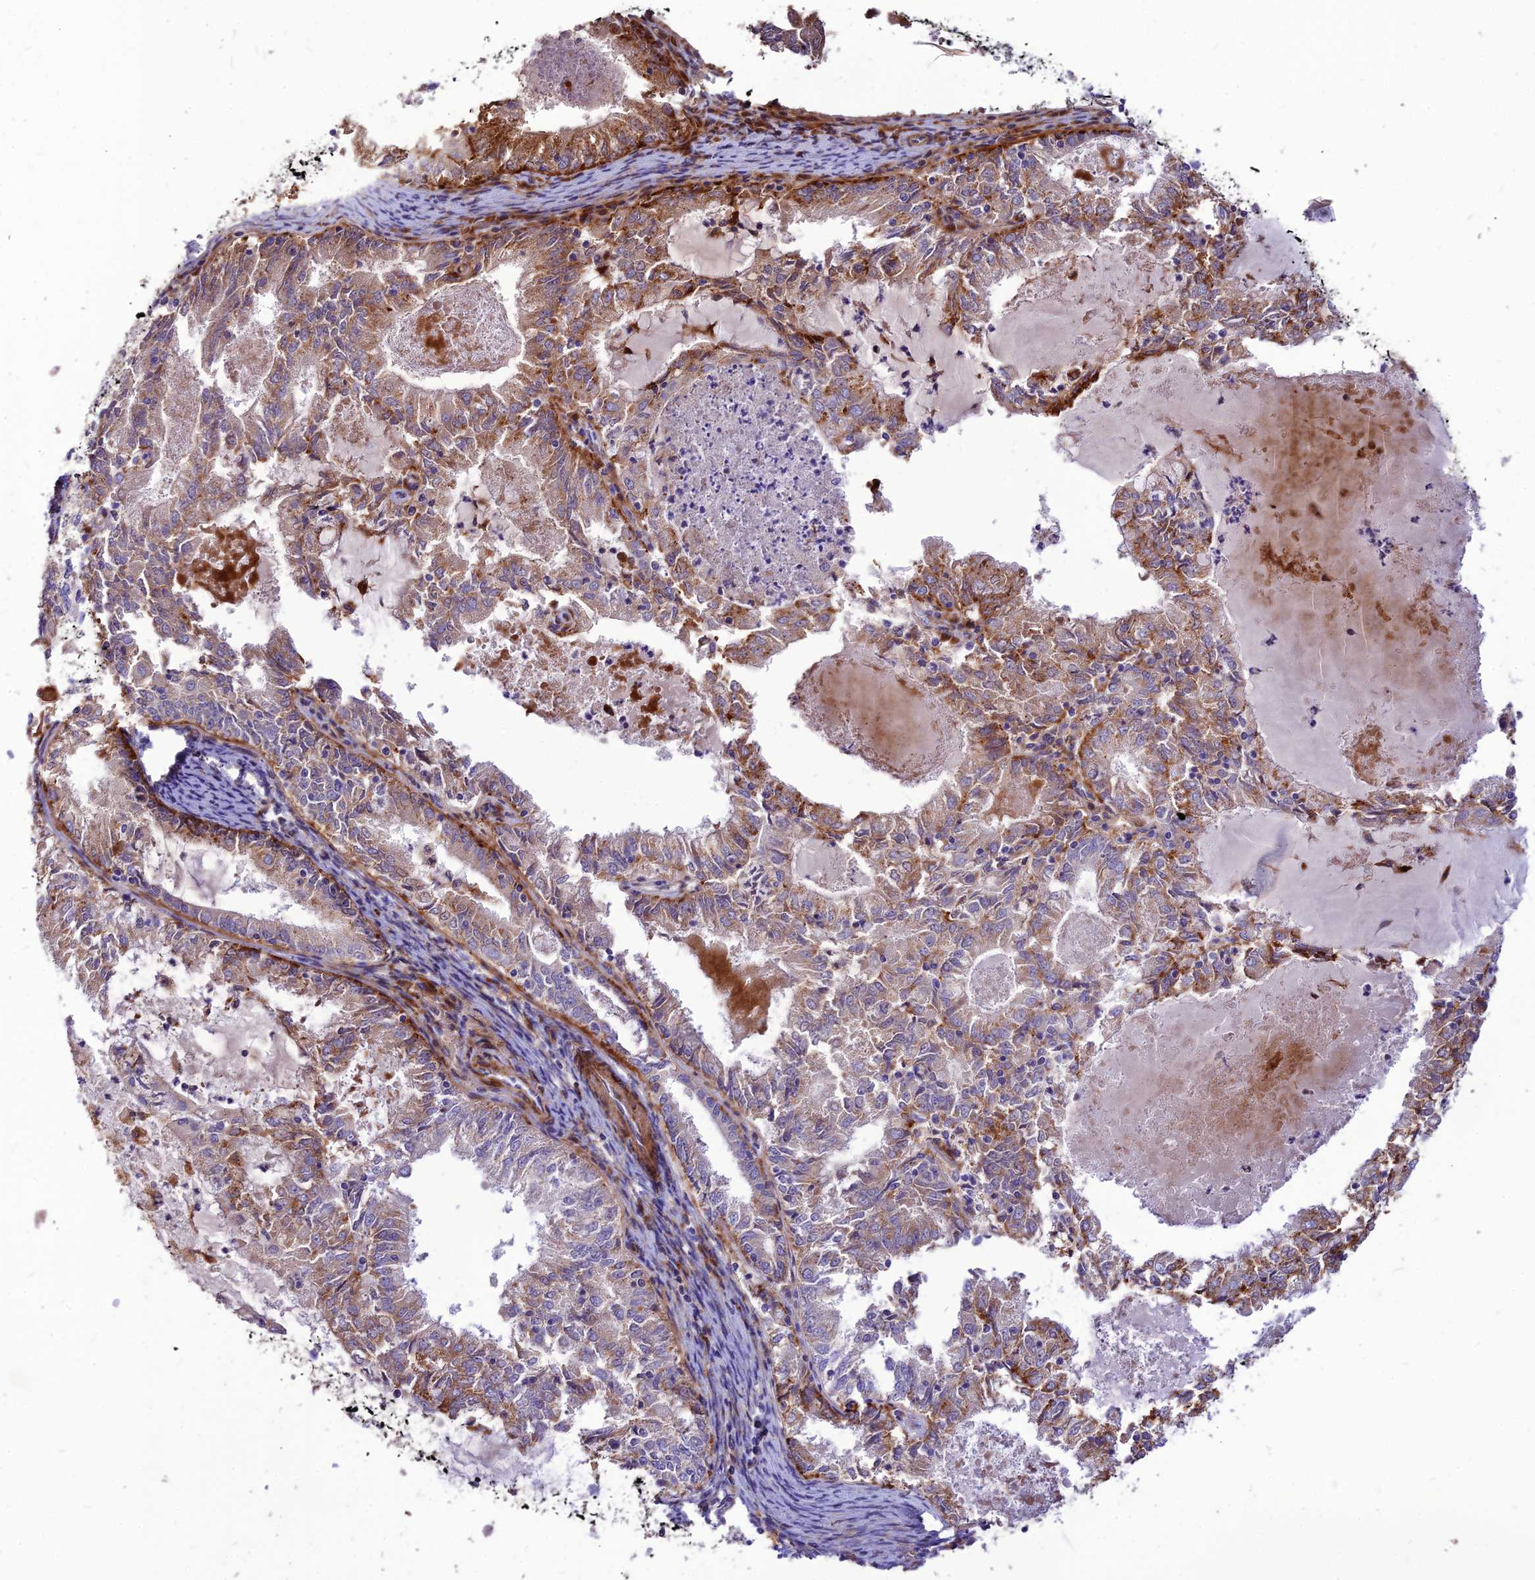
{"staining": {"intensity": "moderate", "quantity": "25%-75%", "location": "cytoplasmic/membranous"}, "tissue": "endometrial cancer", "cell_type": "Tumor cells", "image_type": "cancer", "snomed": [{"axis": "morphology", "description": "Adenocarcinoma, NOS"}, {"axis": "topography", "description": "Endometrium"}], "caption": "A medium amount of moderate cytoplasmic/membranous expression is identified in about 25%-75% of tumor cells in endometrial adenocarcinoma tissue. (DAB = brown stain, brightfield microscopy at high magnification).", "gene": "RIMOC1", "patient": {"sex": "female", "age": 57}}